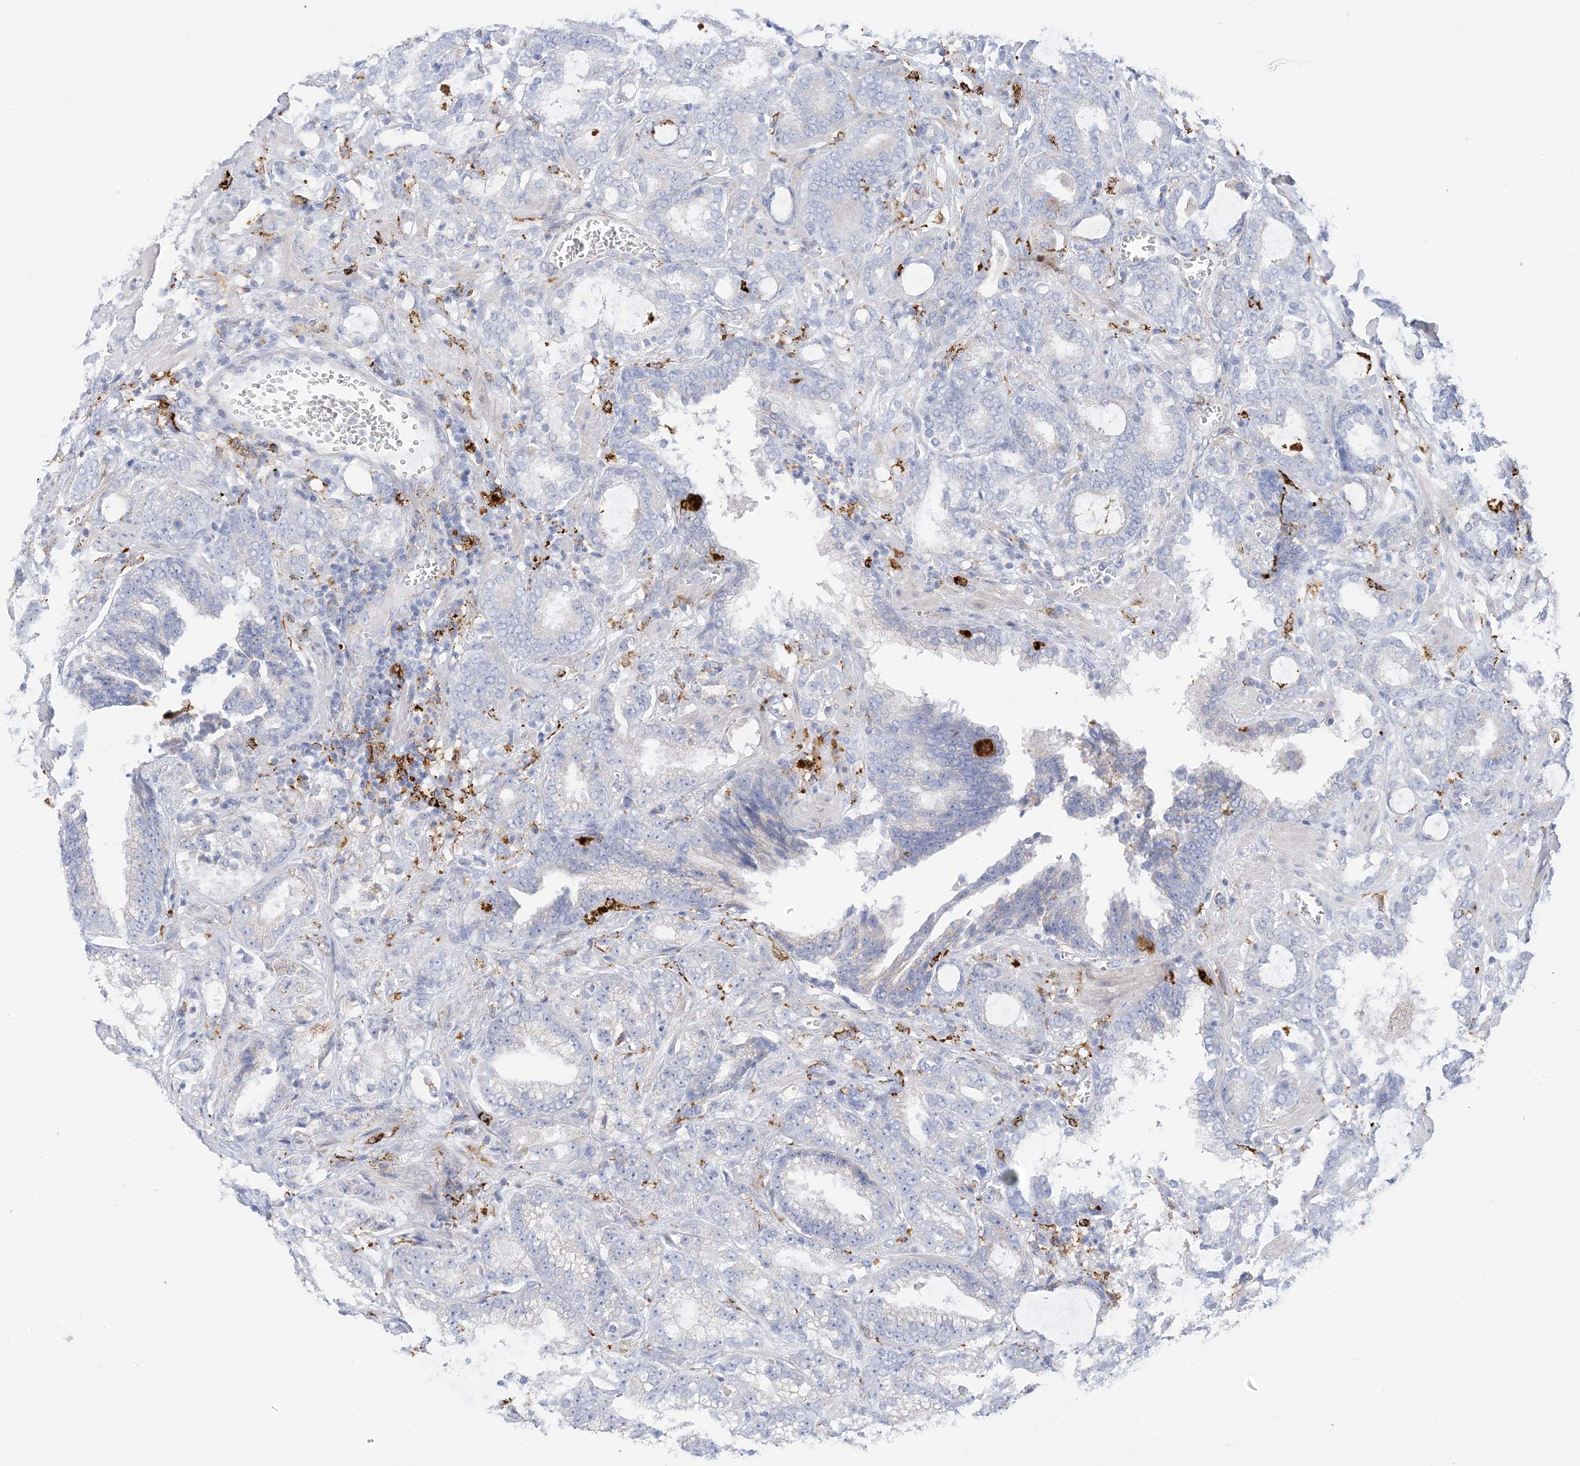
{"staining": {"intensity": "negative", "quantity": "none", "location": "none"}, "tissue": "prostate cancer", "cell_type": "Tumor cells", "image_type": "cancer", "snomed": [{"axis": "morphology", "description": "Adenocarcinoma, High grade"}, {"axis": "topography", "description": "Prostate and seminal vesicle, NOS"}], "caption": "Micrograph shows no significant protein expression in tumor cells of prostate cancer.", "gene": "DPH3", "patient": {"sex": "male", "age": 67}}